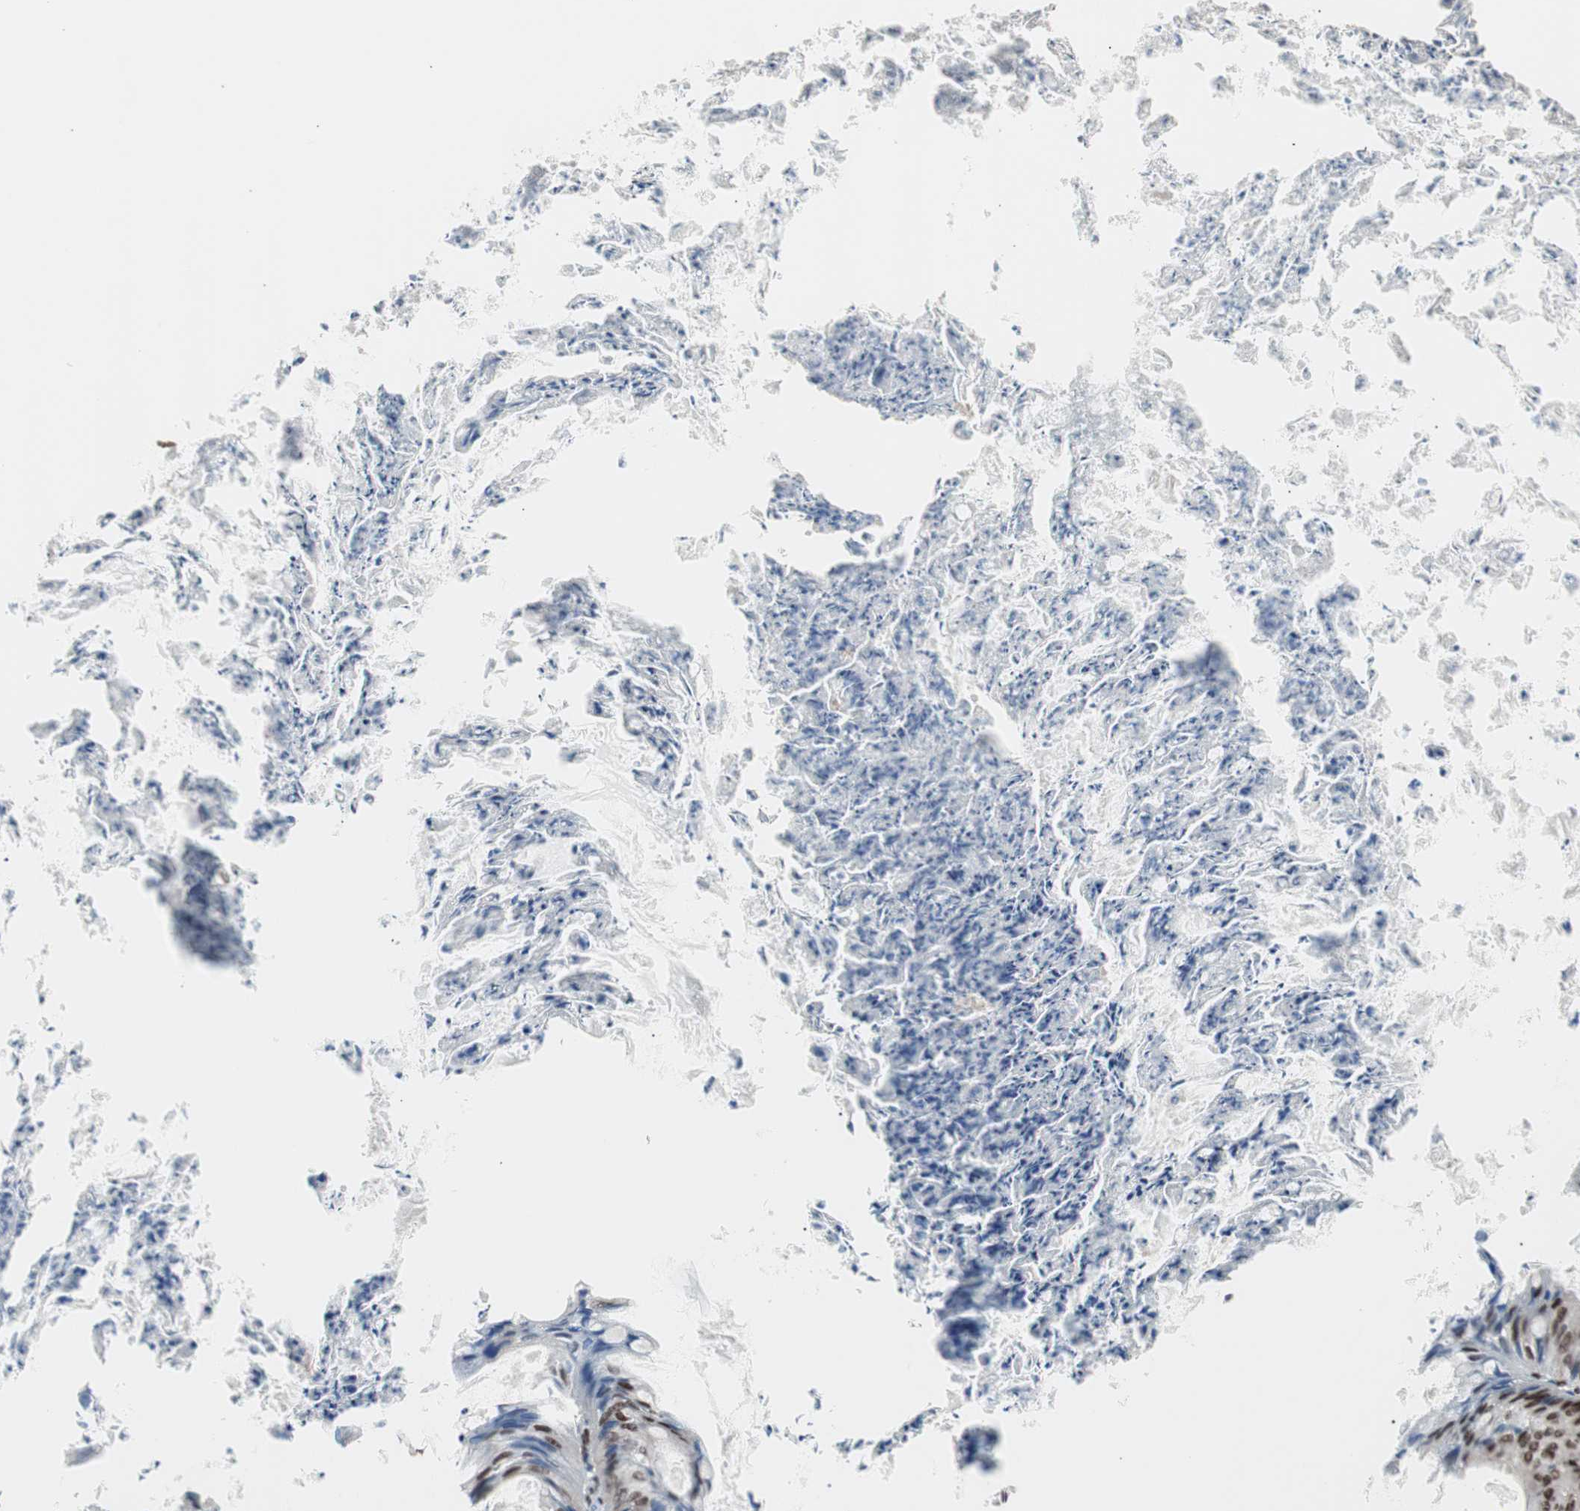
{"staining": {"intensity": "strong", "quantity": ">75%", "location": "nuclear"}, "tissue": "ovarian cancer", "cell_type": "Tumor cells", "image_type": "cancer", "snomed": [{"axis": "morphology", "description": "Cystadenocarcinoma, mucinous, NOS"}, {"axis": "topography", "description": "Ovary"}], "caption": "Mucinous cystadenocarcinoma (ovarian) stained with immunohistochemistry displays strong nuclear expression in about >75% of tumor cells.", "gene": "POGZ", "patient": {"sex": "female", "age": 36}}